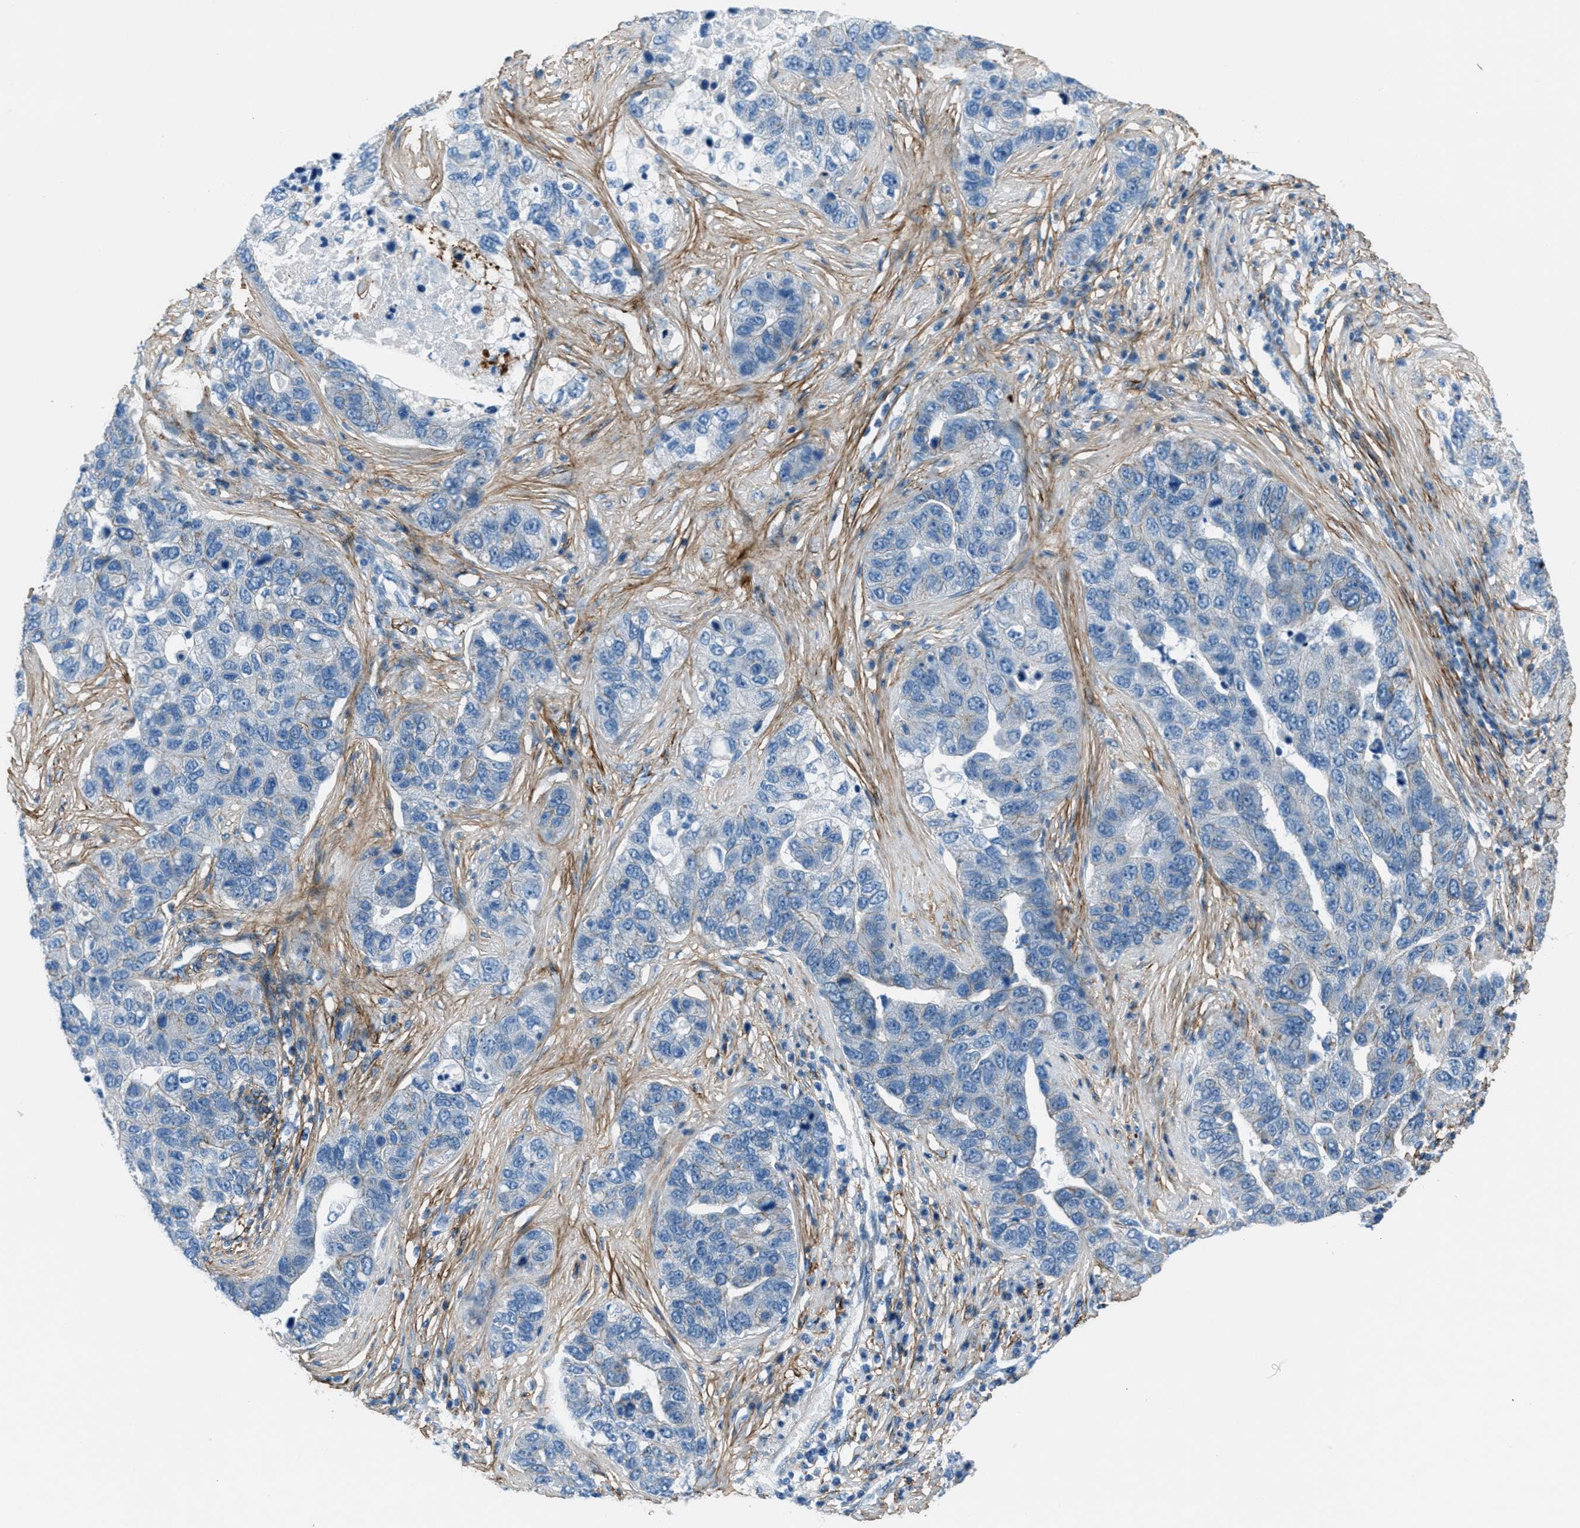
{"staining": {"intensity": "negative", "quantity": "none", "location": "none"}, "tissue": "pancreatic cancer", "cell_type": "Tumor cells", "image_type": "cancer", "snomed": [{"axis": "morphology", "description": "Adenocarcinoma, NOS"}, {"axis": "topography", "description": "Pancreas"}], "caption": "This is a micrograph of immunohistochemistry (IHC) staining of pancreatic cancer, which shows no positivity in tumor cells.", "gene": "FBN1", "patient": {"sex": "female", "age": 61}}